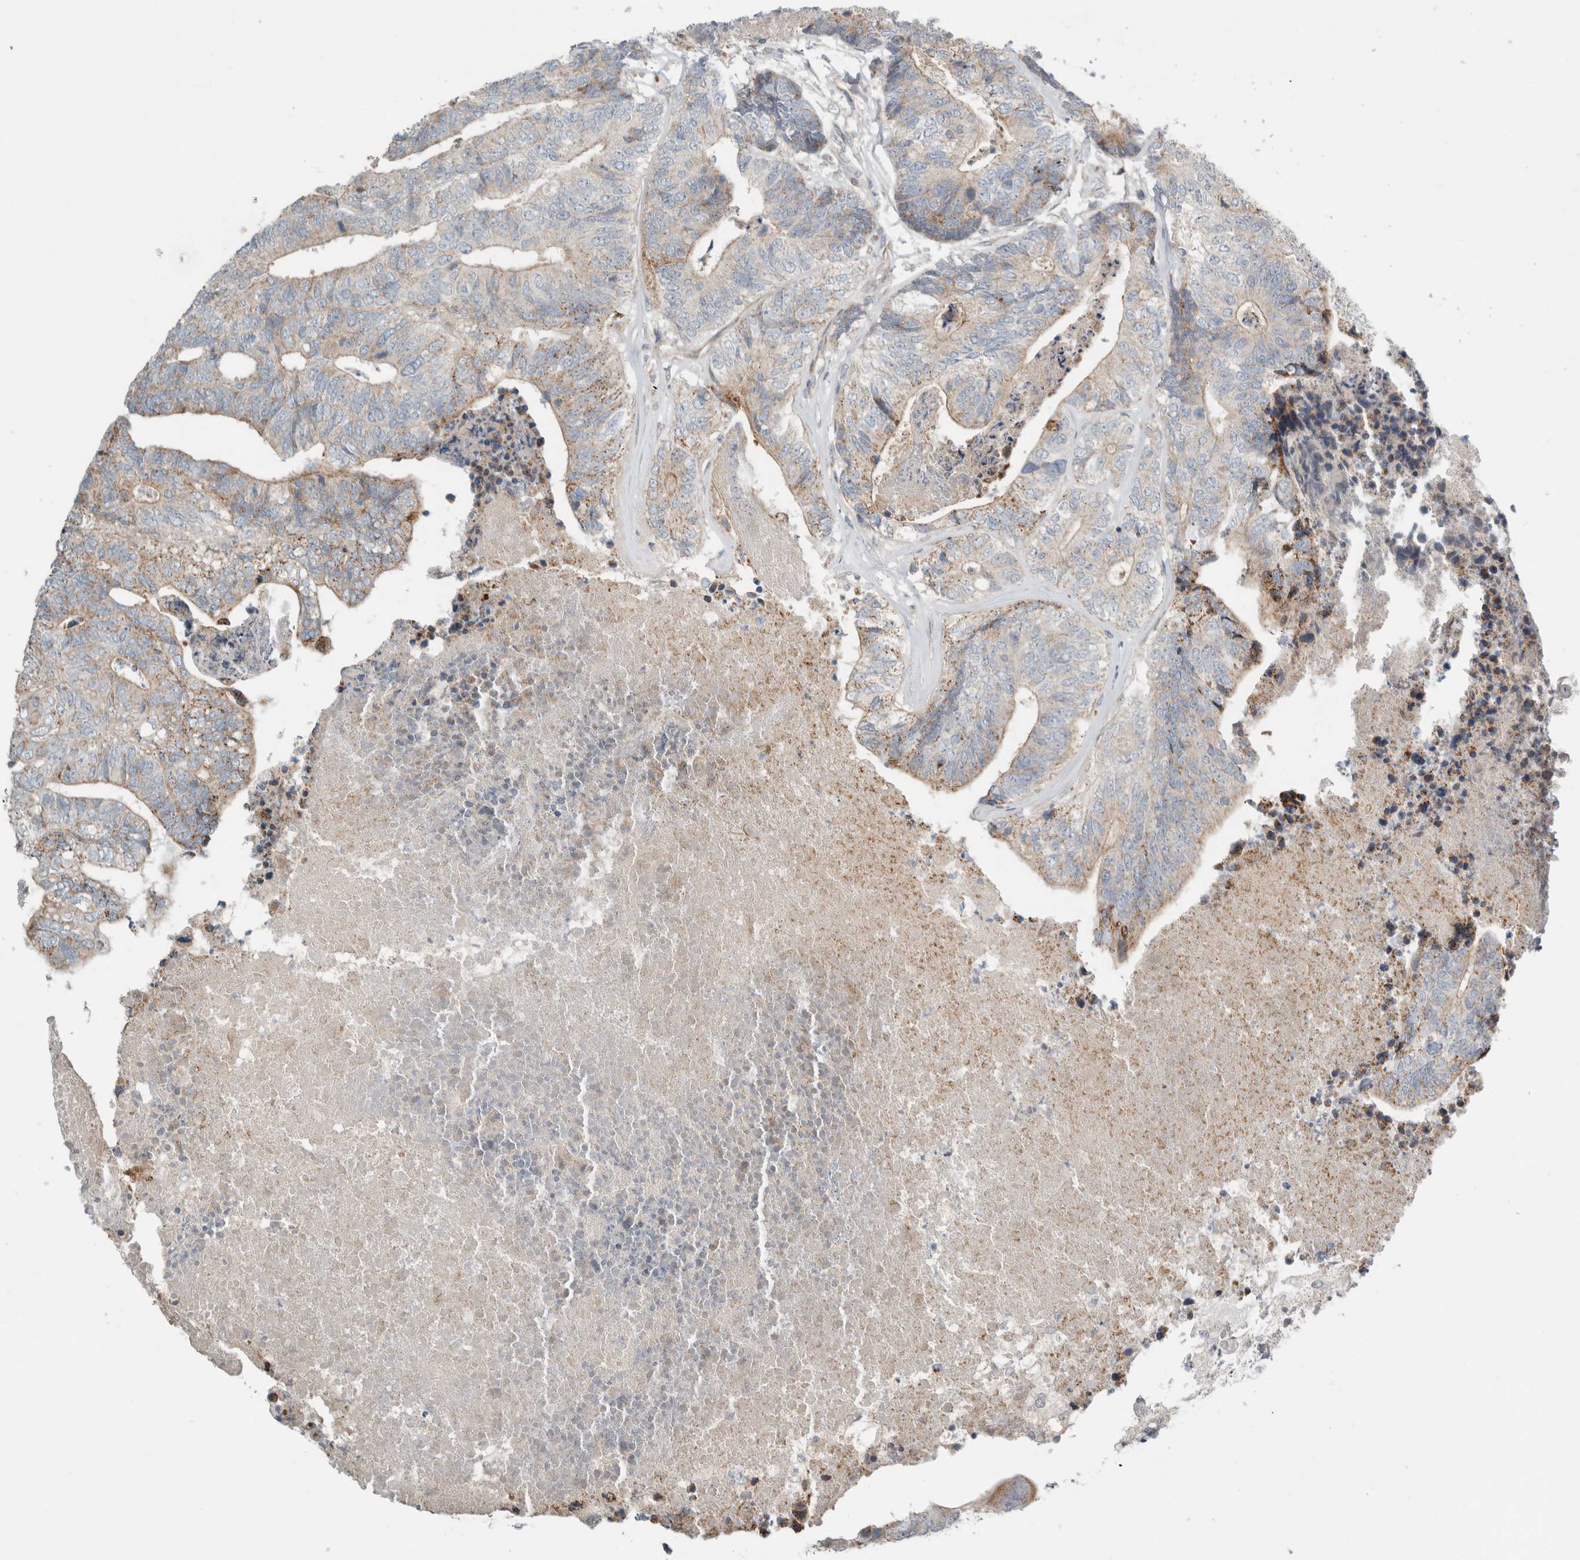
{"staining": {"intensity": "moderate", "quantity": "25%-75%", "location": "cytoplasmic/membranous"}, "tissue": "colorectal cancer", "cell_type": "Tumor cells", "image_type": "cancer", "snomed": [{"axis": "morphology", "description": "Adenocarcinoma, NOS"}, {"axis": "topography", "description": "Colon"}], "caption": "Immunohistochemical staining of colorectal adenocarcinoma displays moderate cytoplasmic/membranous protein expression in about 25%-75% of tumor cells.", "gene": "KPNA5", "patient": {"sex": "female", "age": 67}}